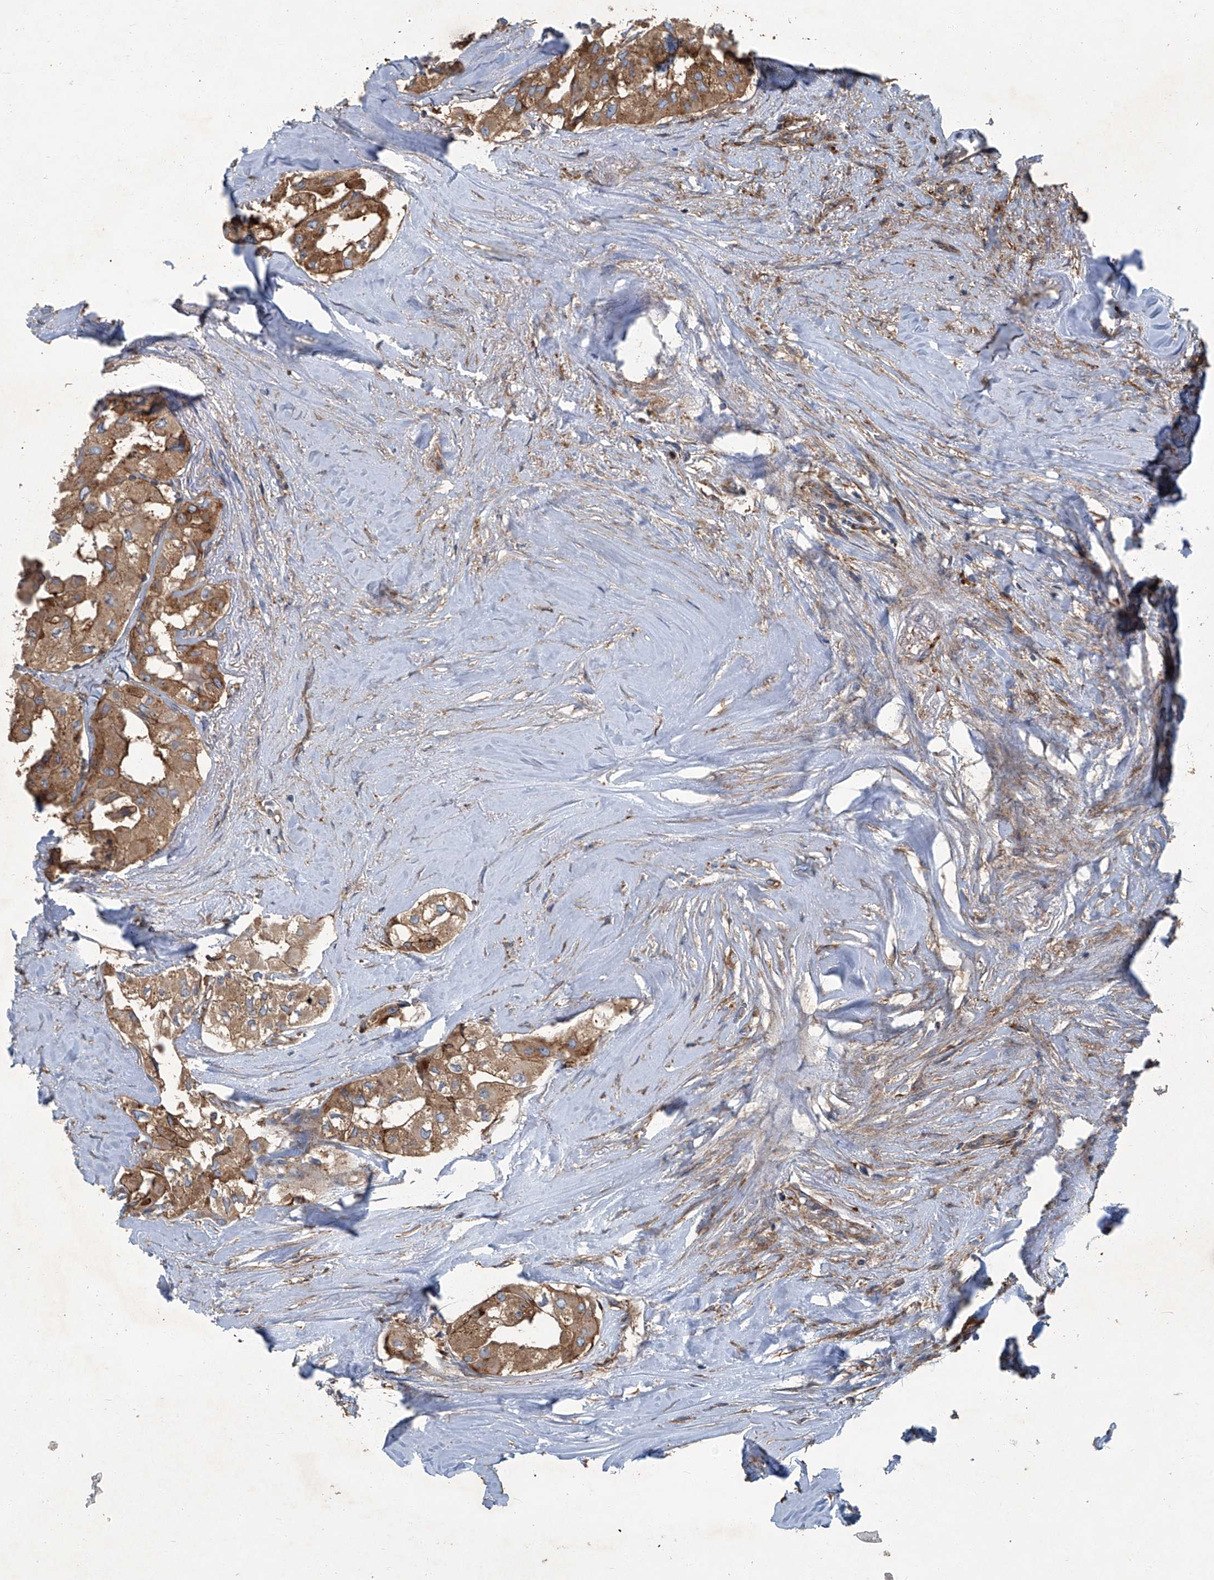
{"staining": {"intensity": "moderate", "quantity": ">75%", "location": "cytoplasmic/membranous"}, "tissue": "thyroid cancer", "cell_type": "Tumor cells", "image_type": "cancer", "snomed": [{"axis": "morphology", "description": "Papillary adenocarcinoma, NOS"}, {"axis": "topography", "description": "Thyroid gland"}], "caption": "Thyroid papillary adenocarcinoma stained with DAB (3,3'-diaminobenzidine) immunohistochemistry shows medium levels of moderate cytoplasmic/membranous staining in about >75% of tumor cells.", "gene": "PIGH", "patient": {"sex": "female", "age": 59}}